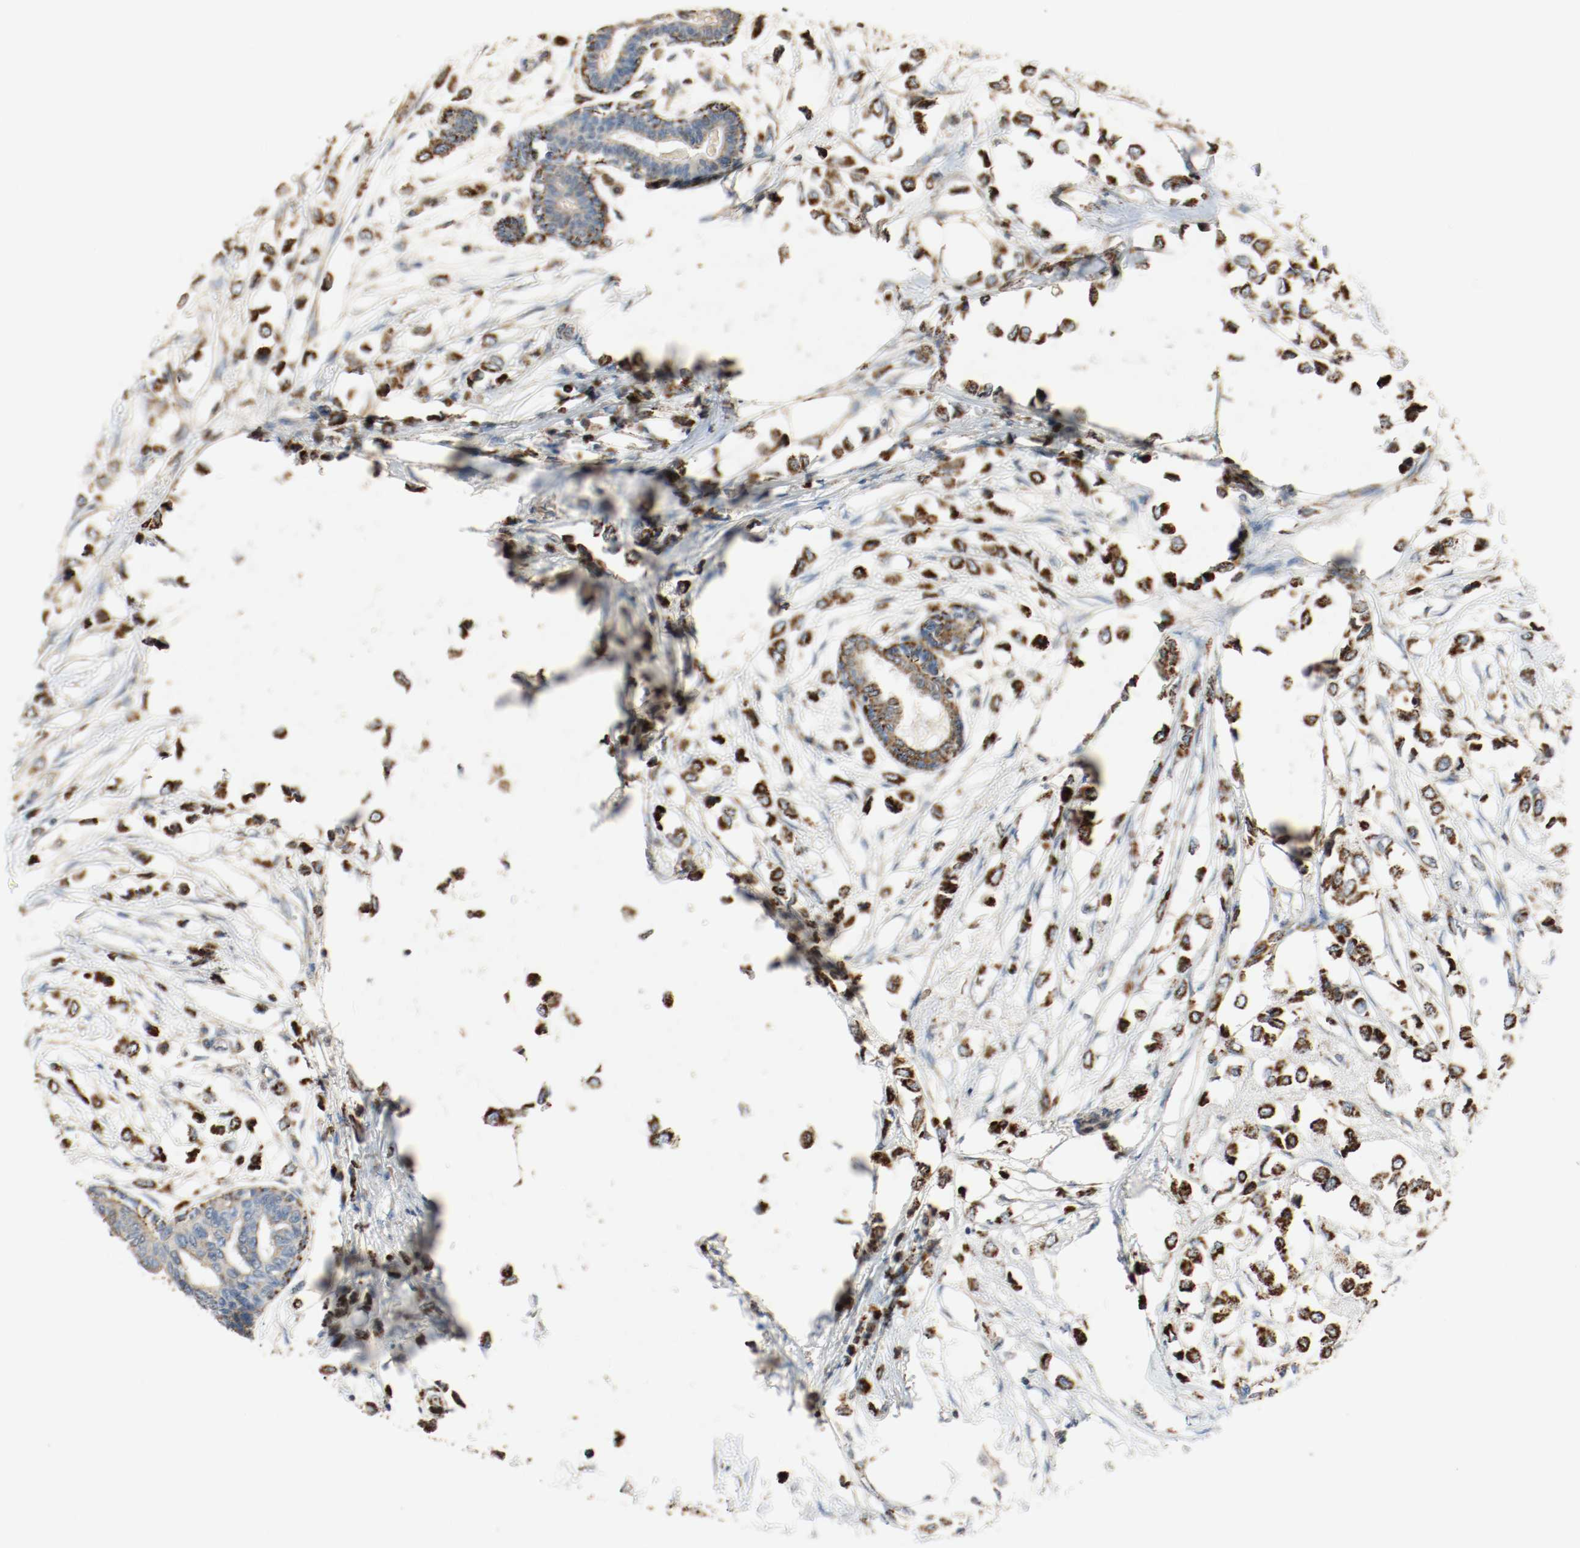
{"staining": {"intensity": "strong", "quantity": ">75%", "location": "cytoplasmic/membranous"}, "tissue": "breast cancer", "cell_type": "Tumor cells", "image_type": "cancer", "snomed": [{"axis": "morphology", "description": "Lobular carcinoma"}, {"axis": "topography", "description": "Breast"}], "caption": "Immunohistochemical staining of human breast cancer exhibits strong cytoplasmic/membranous protein staining in approximately >75% of tumor cells. (DAB = brown stain, brightfield microscopy at high magnification).", "gene": "ALDH4A1", "patient": {"sex": "female", "age": 51}}